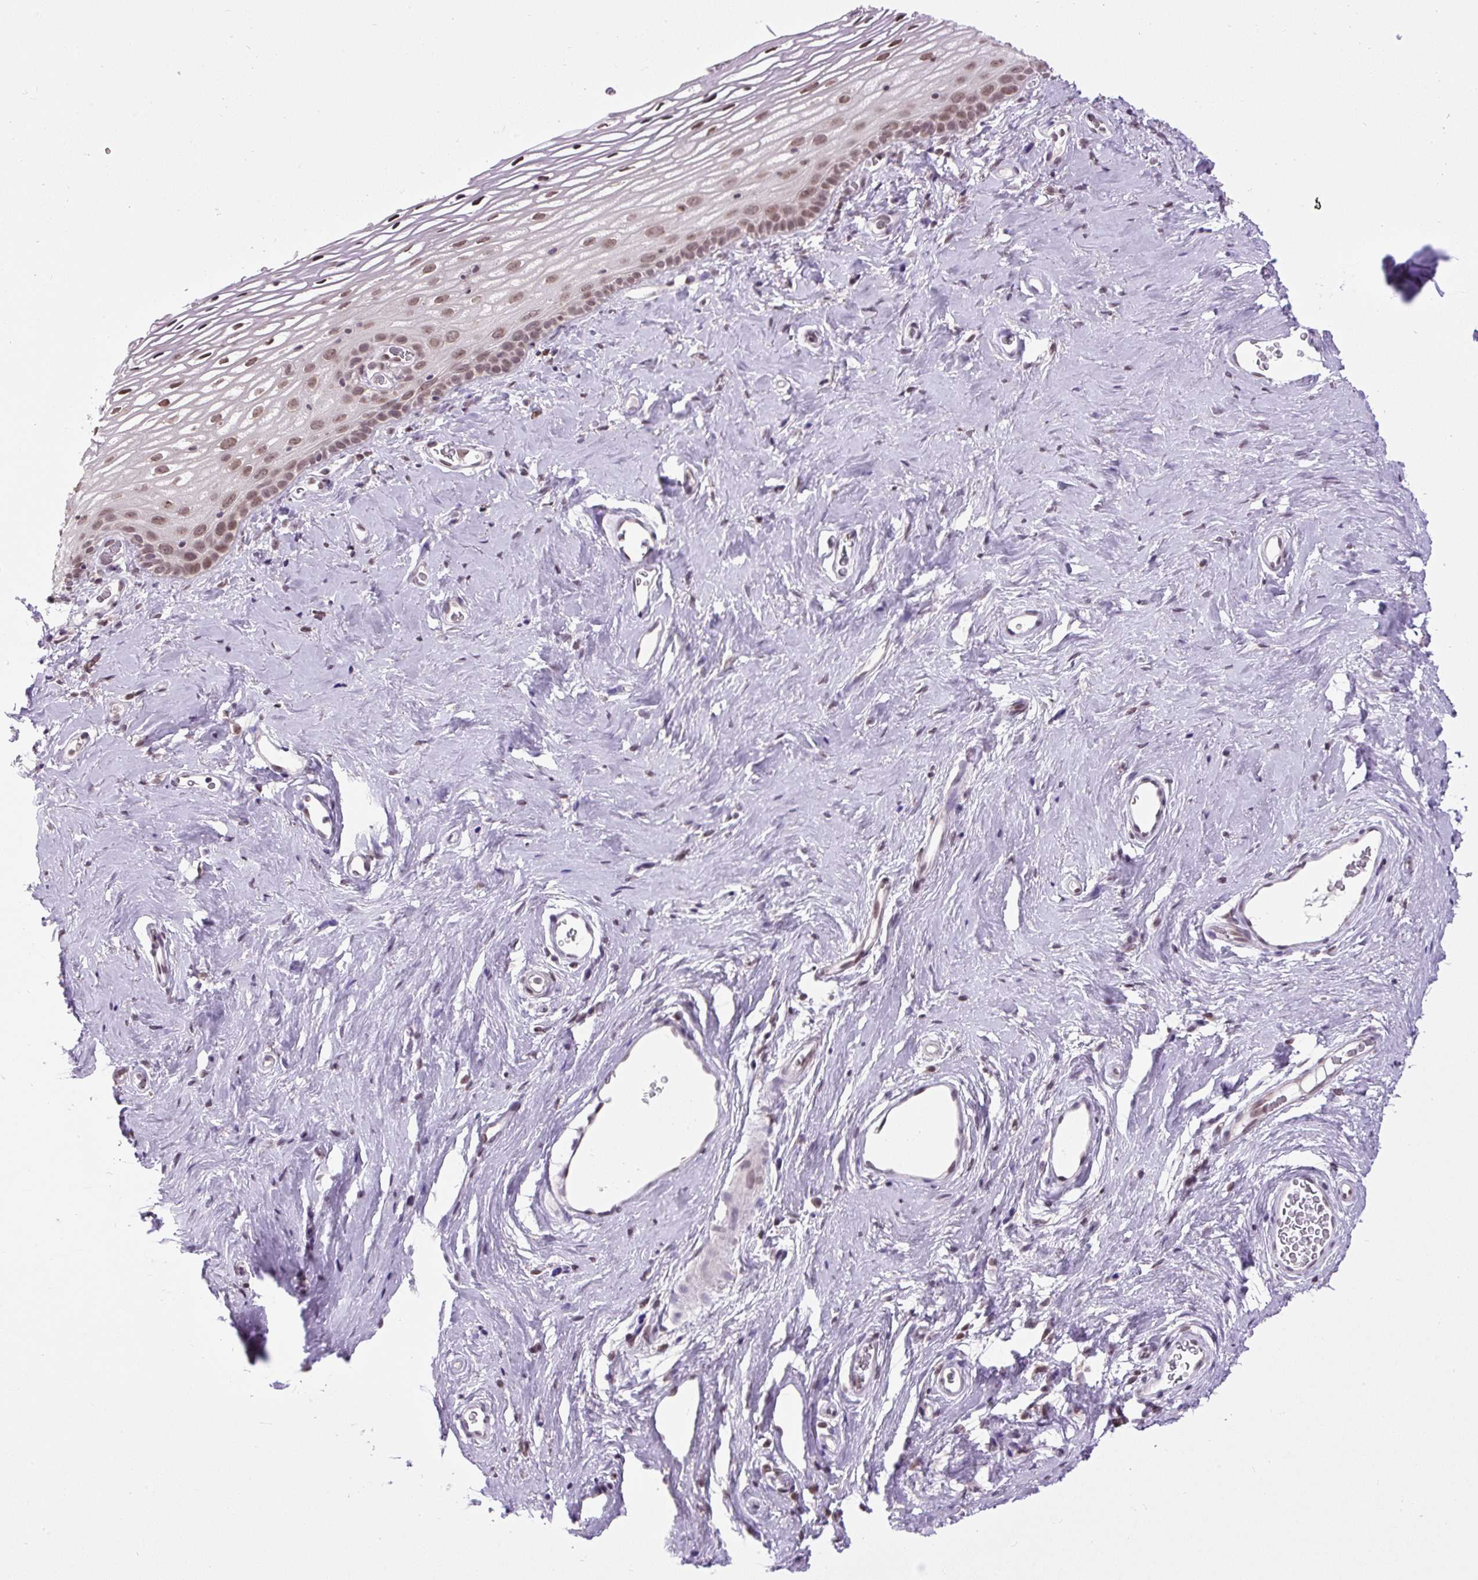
{"staining": {"intensity": "moderate", "quantity": ">75%", "location": "nuclear"}, "tissue": "vagina", "cell_type": "Squamous epithelial cells", "image_type": "normal", "snomed": [{"axis": "morphology", "description": "Normal tissue, NOS"}, {"axis": "morphology", "description": "Adenocarcinoma, NOS"}, {"axis": "topography", "description": "Rectum"}, {"axis": "topography", "description": "Vagina"}, {"axis": "topography", "description": "Peripheral nerve tissue"}], "caption": "Brown immunohistochemical staining in unremarkable human vagina exhibits moderate nuclear expression in about >75% of squamous epithelial cells. Immunohistochemistry stains the protein of interest in brown and the nuclei are stained blue.", "gene": "ZNF672", "patient": {"sex": "female", "age": 71}}